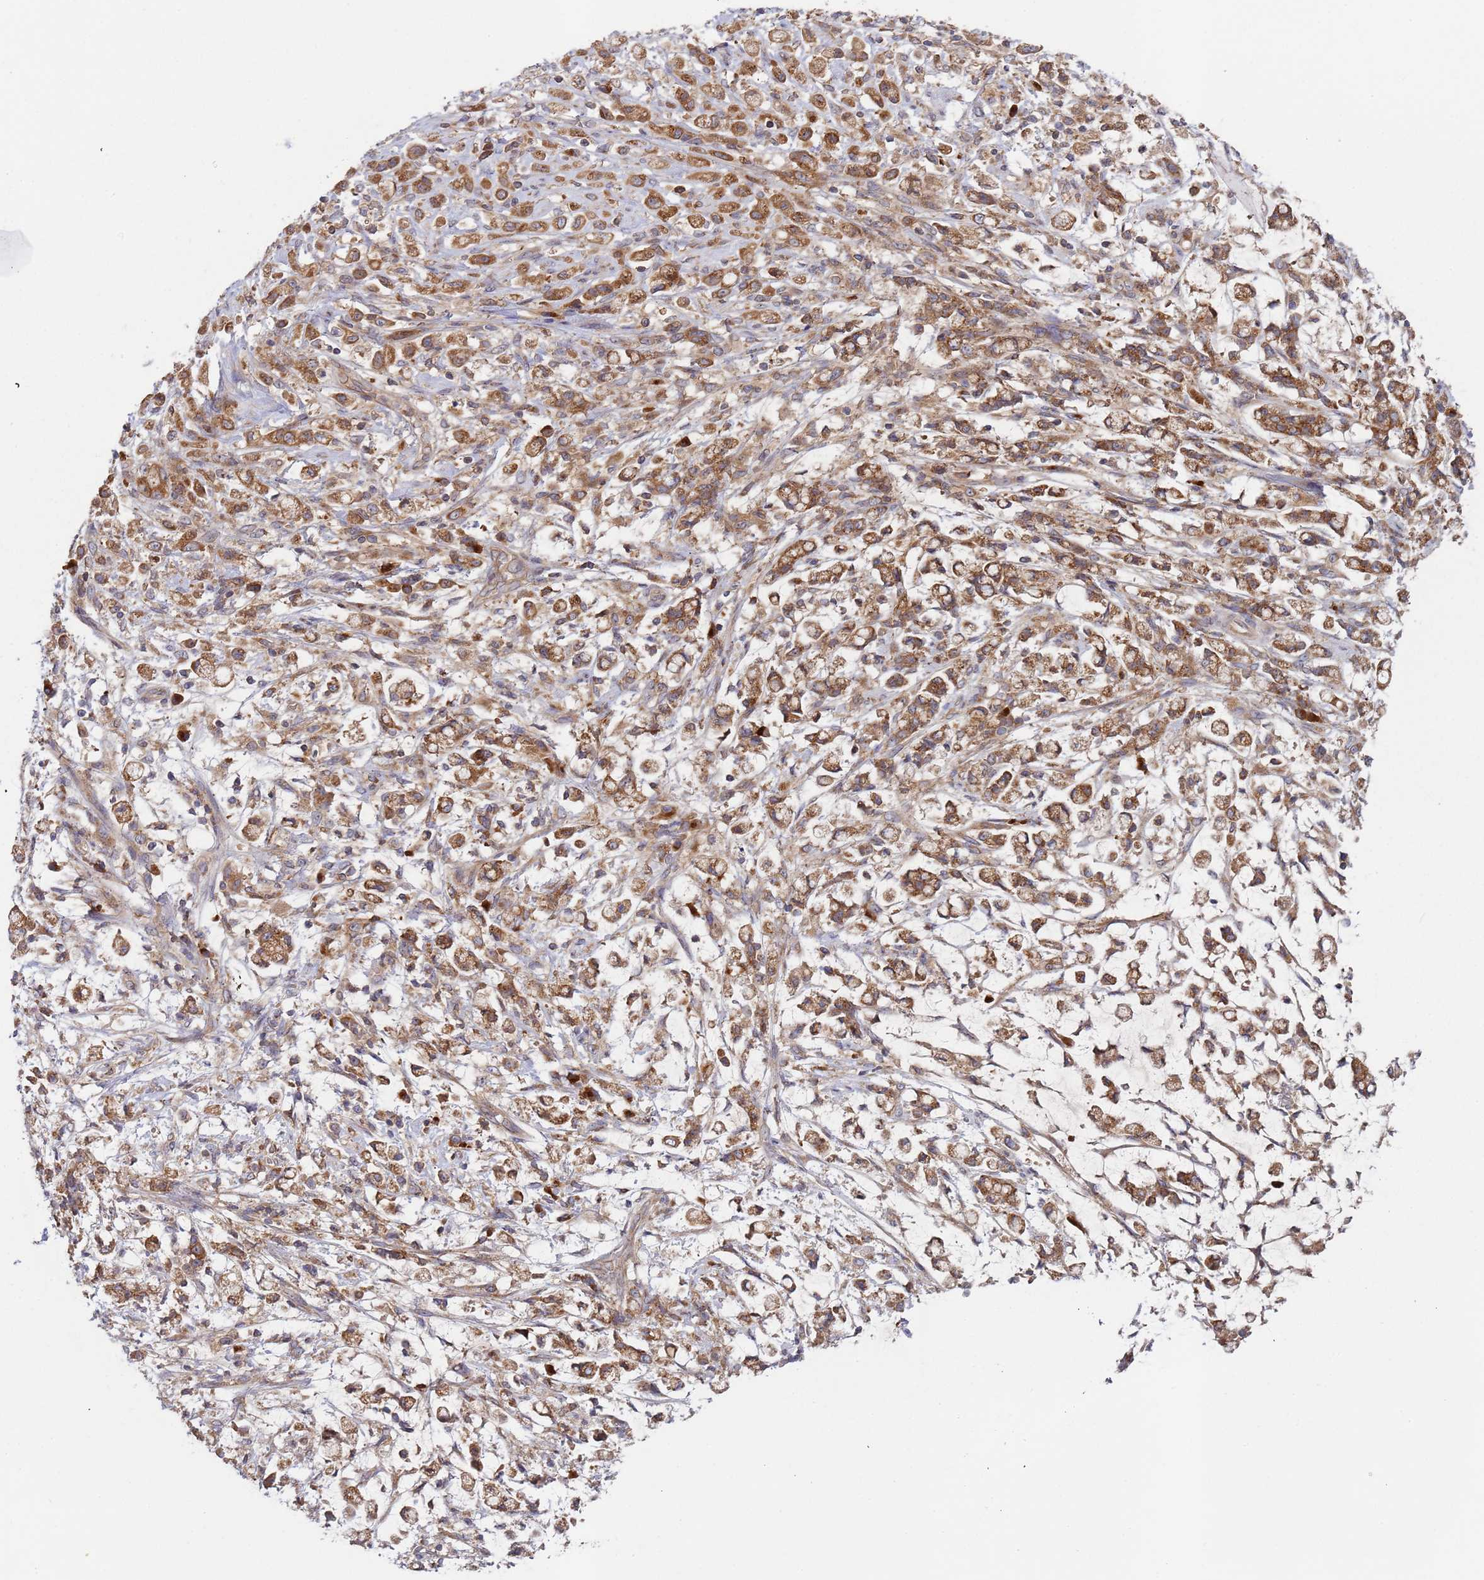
{"staining": {"intensity": "moderate", "quantity": ">75%", "location": "cytoplasmic/membranous"}, "tissue": "stomach cancer", "cell_type": "Tumor cells", "image_type": "cancer", "snomed": [{"axis": "morphology", "description": "Adenocarcinoma, NOS"}, {"axis": "topography", "description": "Stomach"}], "caption": "Protein staining by IHC shows moderate cytoplasmic/membranous staining in approximately >75% of tumor cells in stomach cancer.", "gene": "OR5A2", "patient": {"sex": "female", "age": 60}}